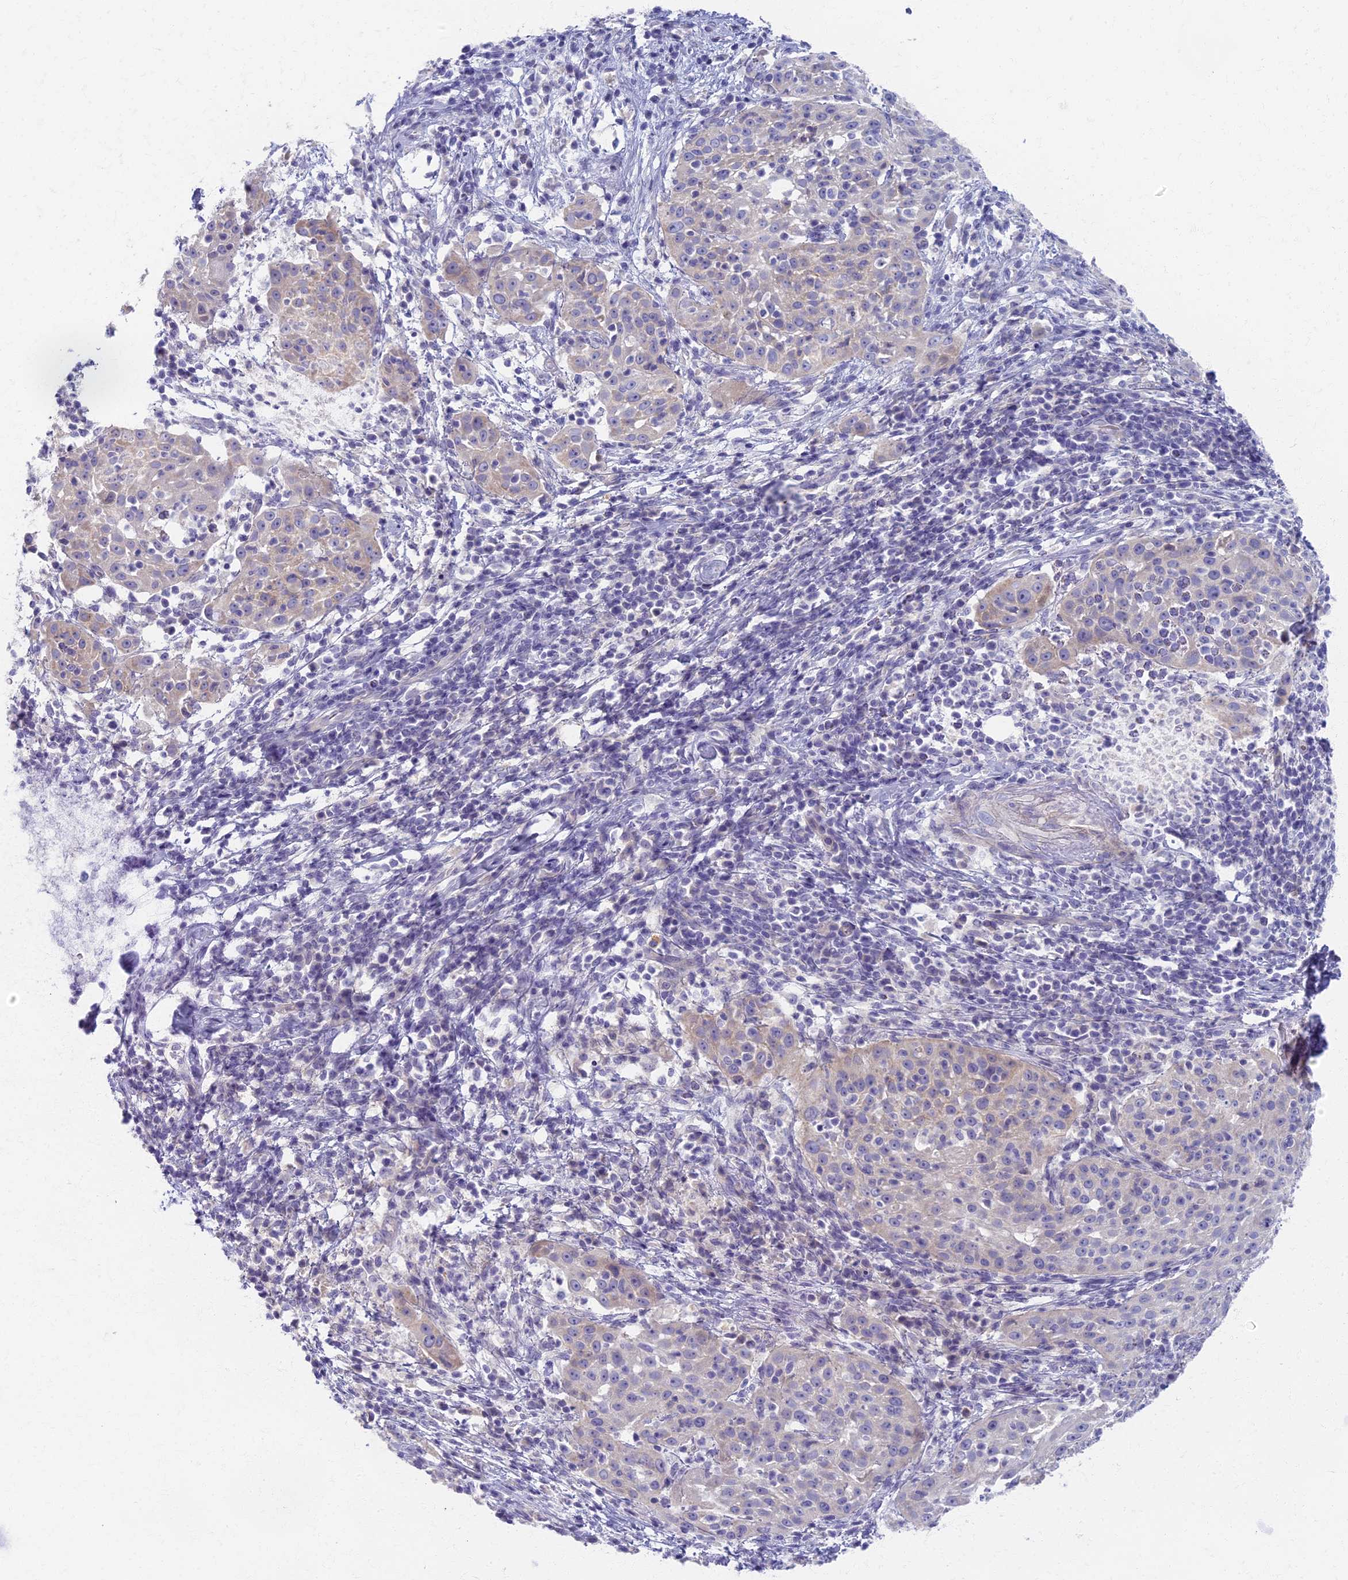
{"staining": {"intensity": "weak", "quantity": "<25%", "location": "cytoplasmic/membranous"}, "tissue": "cervical cancer", "cell_type": "Tumor cells", "image_type": "cancer", "snomed": [{"axis": "morphology", "description": "Squamous cell carcinoma, NOS"}, {"axis": "topography", "description": "Cervix"}], "caption": "A micrograph of human cervical squamous cell carcinoma is negative for staining in tumor cells. (Stains: DAB (3,3'-diaminobenzidine) immunohistochemistry (IHC) with hematoxylin counter stain, Microscopy: brightfield microscopy at high magnification).", "gene": "AP4E1", "patient": {"sex": "female", "age": 57}}